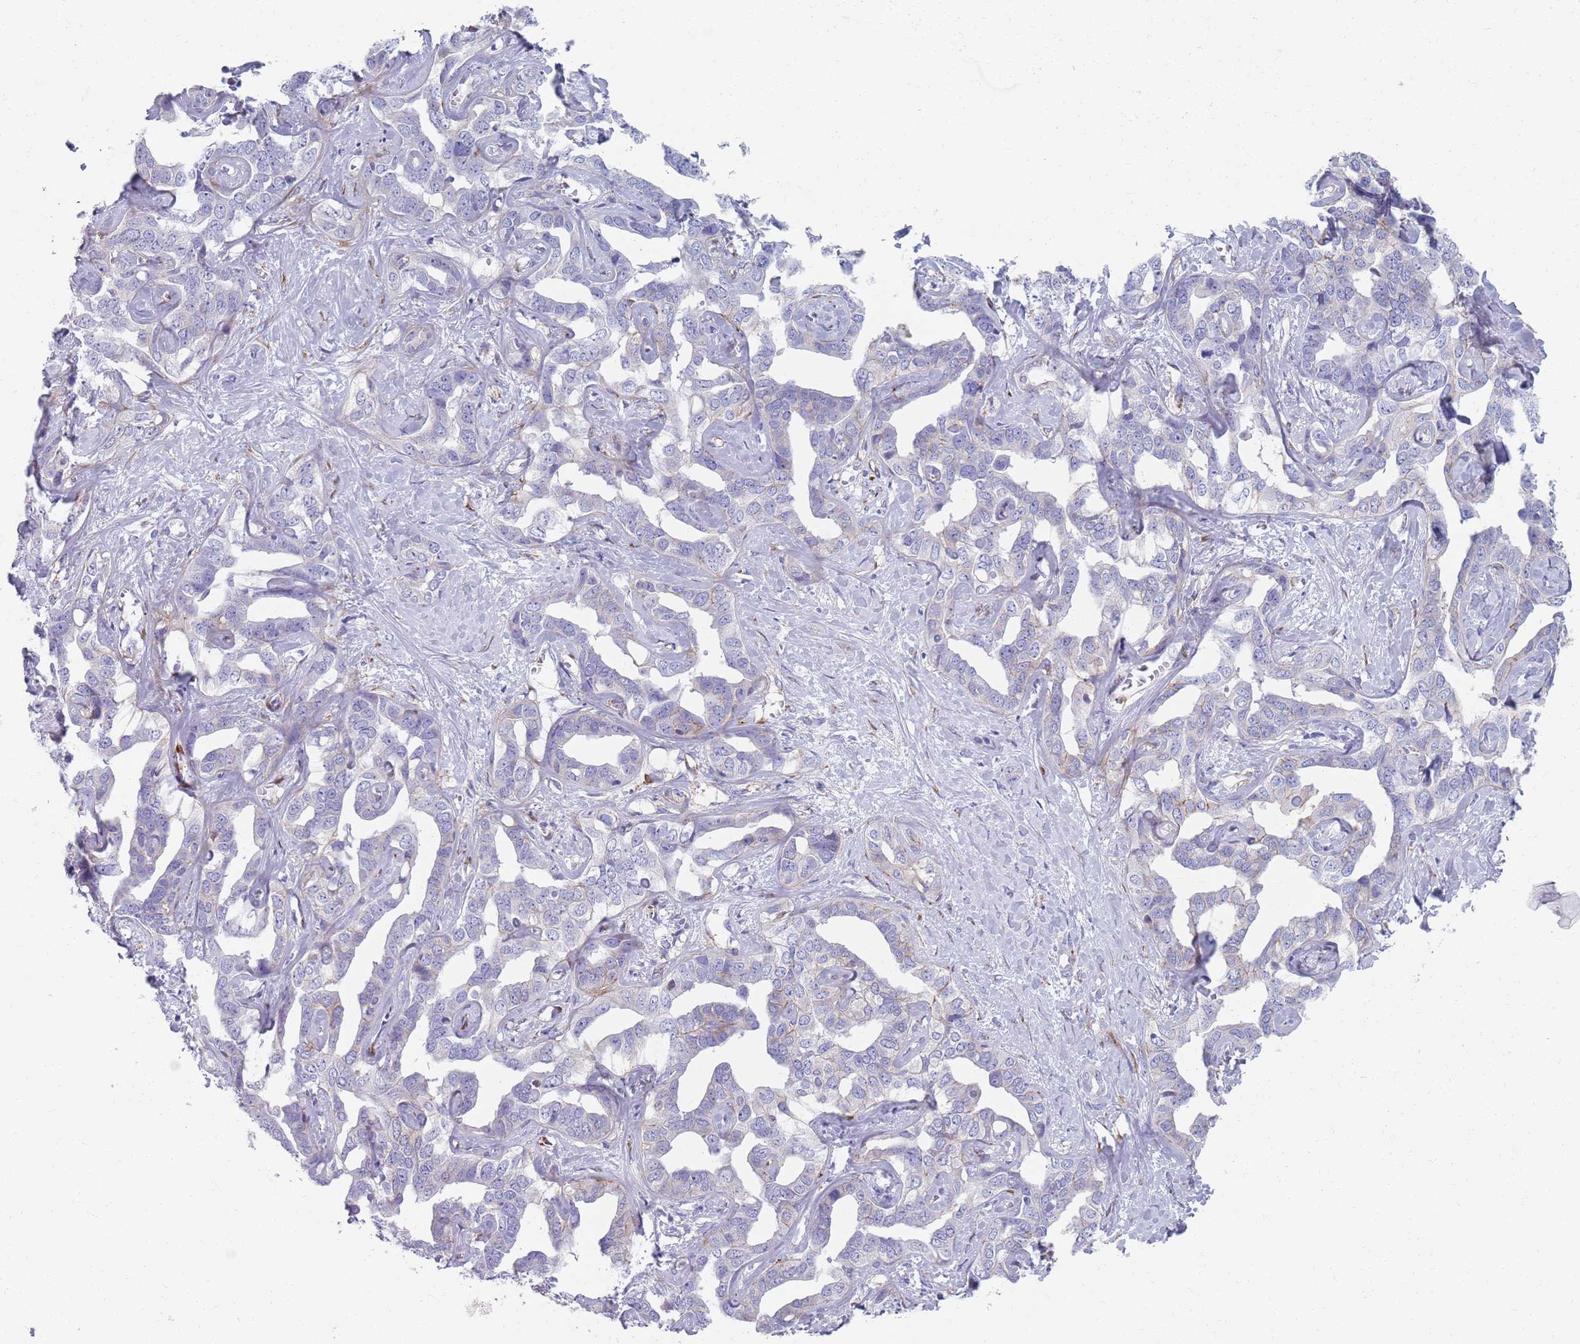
{"staining": {"intensity": "negative", "quantity": "none", "location": "none"}, "tissue": "liver cancer", "cell_type": "Tumor cells", "image_type": "cancer", "snomed": [{"axis": "morphology", "description": "Cholangiocarcinoma"}, {"axis": "topography", "description": "Liver"}], "caption": "The immunohistochemistry photomicrograph has no significant staining in tumor cells of liver cancer tissue.", "gene": "PLOD1", "patient": {"sex": "male", "age": 59}}